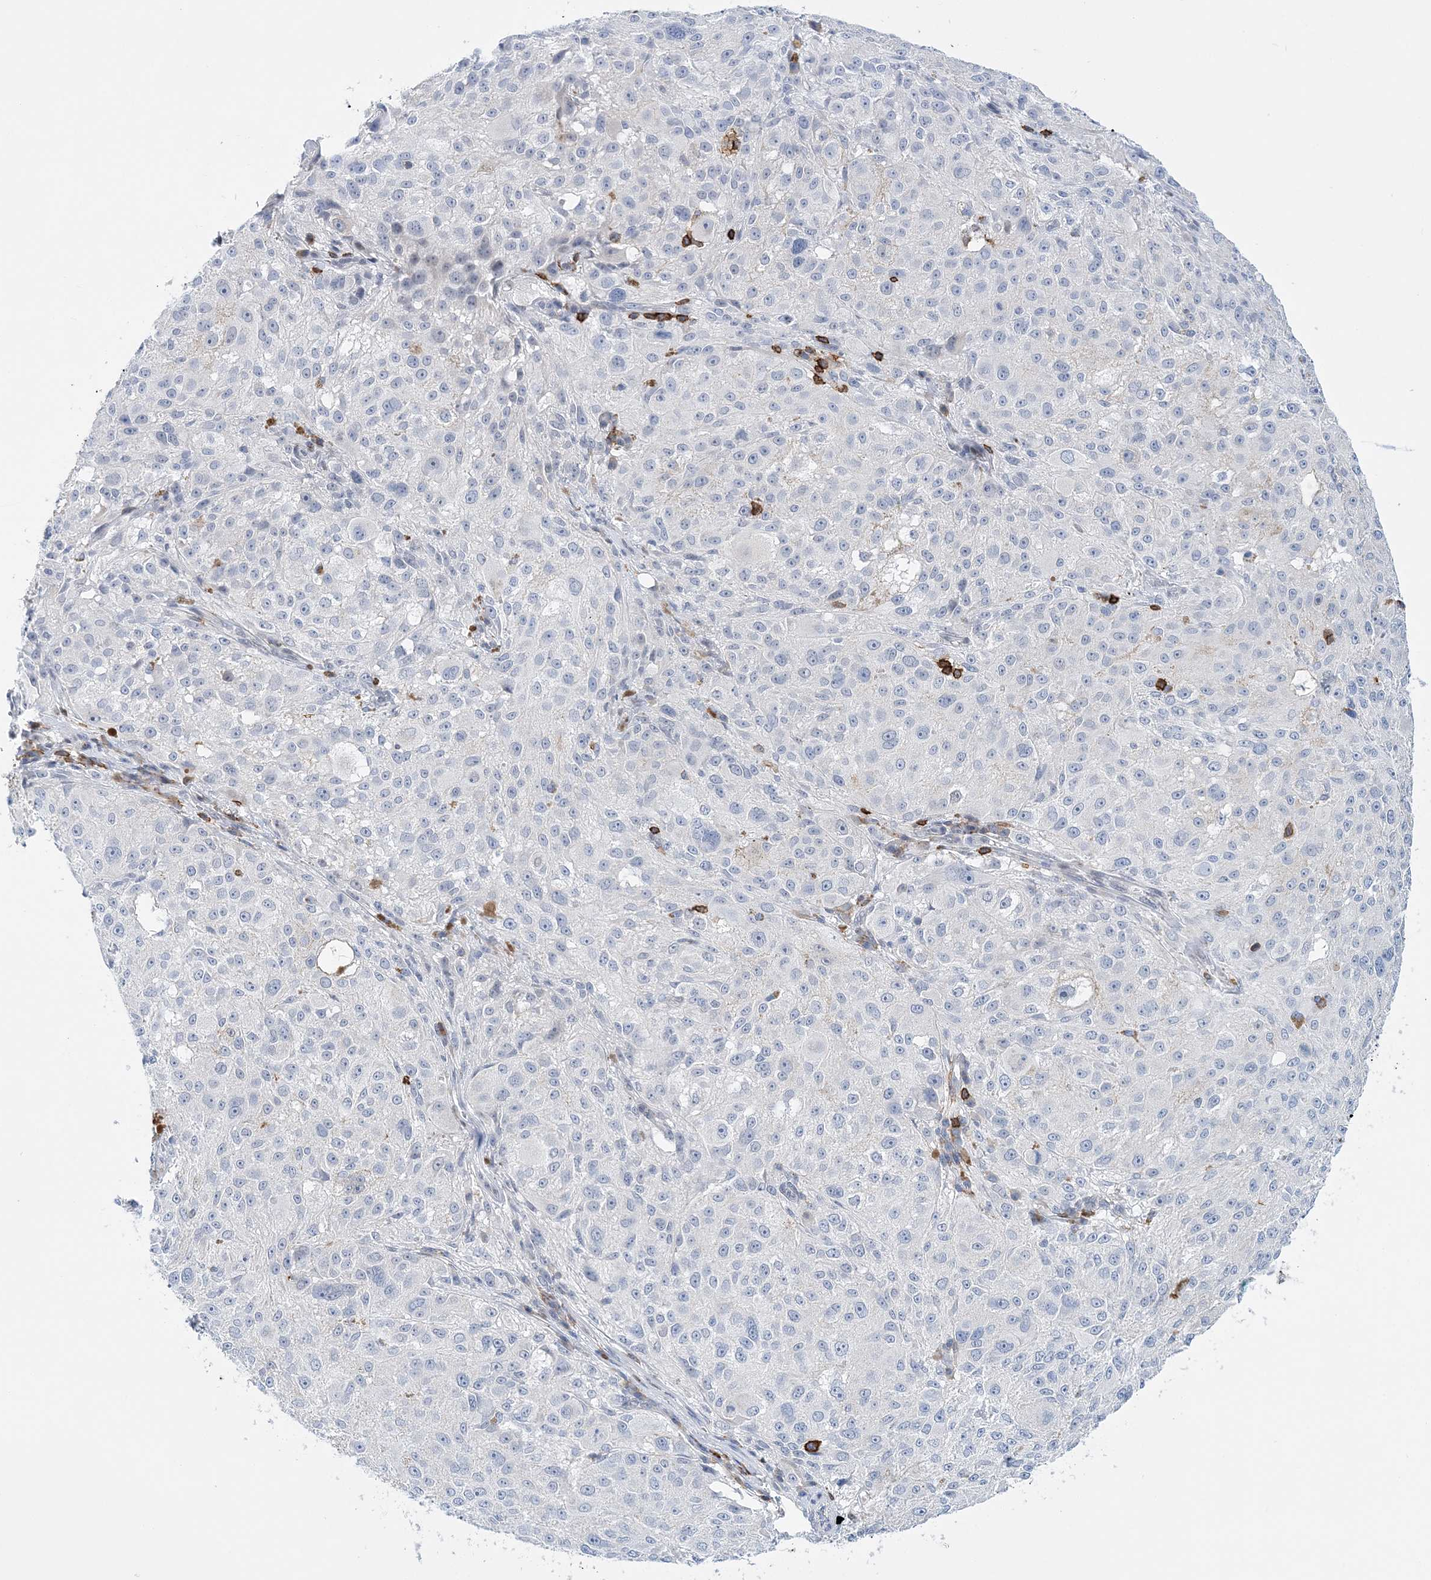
{"staining": {"intensity": "negative", "quantity": "none", "location": "none"}, "tissue": "melanoma", "cell_type": "Tumor cells", "image_type": "cancer", "snomed": [{"axis": "morphology", "description": "Necrosis, NOS"}, {"axis": "morphology", "description": "Malignant melanoma, NOS"}, {"axis": "topography", "description": "Skin"}], "caption": "Image shows no significant protein staining in tumor cells of melanoma.", "gene": "PRMT9", "patient": {"sex": "female", "age": 87}}